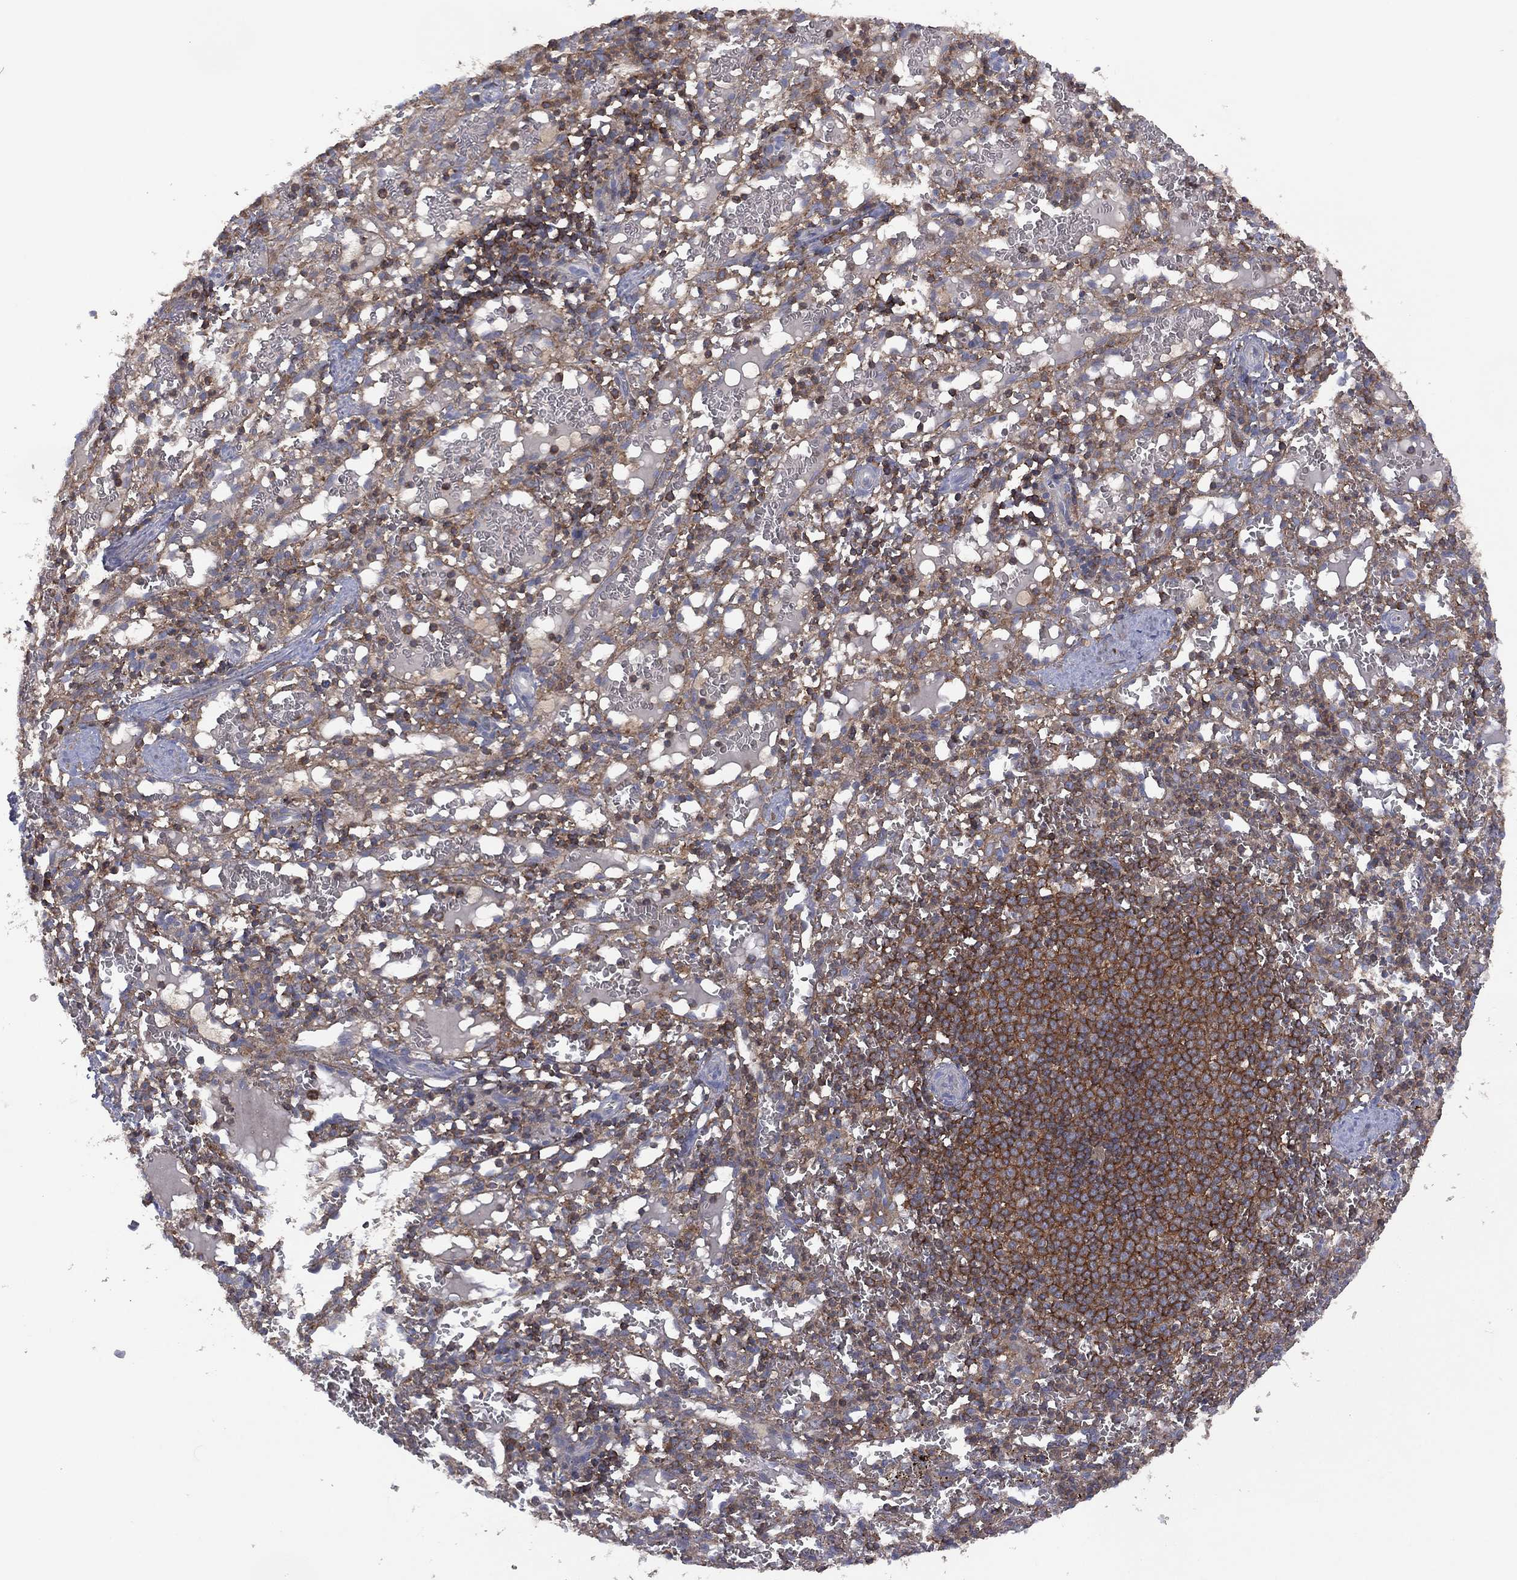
{"staining": {"intensity": "moderate", "quantity": "<25%", "location": "cytoplasmic/membranous"}, "tissue": "spleen", "cell_type": "Cells in red pulp", "image_type": "normal", "snomed": [{"axis": "morphology", "description": "Normal tissue, NOS"}, {"axis": "topography", "description": "Spleen"}], "caption": "The image demonstrates staining of normal spleen, revealing moderate cytoplasmic/membranous protein positivity (brown color) within cells in red pulp. The staining was performed using DAB to visualize the protein expression in brown, while the nuclei were stained in blue with hematoxylin (Magnification: 20x).", "gene": "DOCK8", "patient": {"sex": "male", "age": 11}}